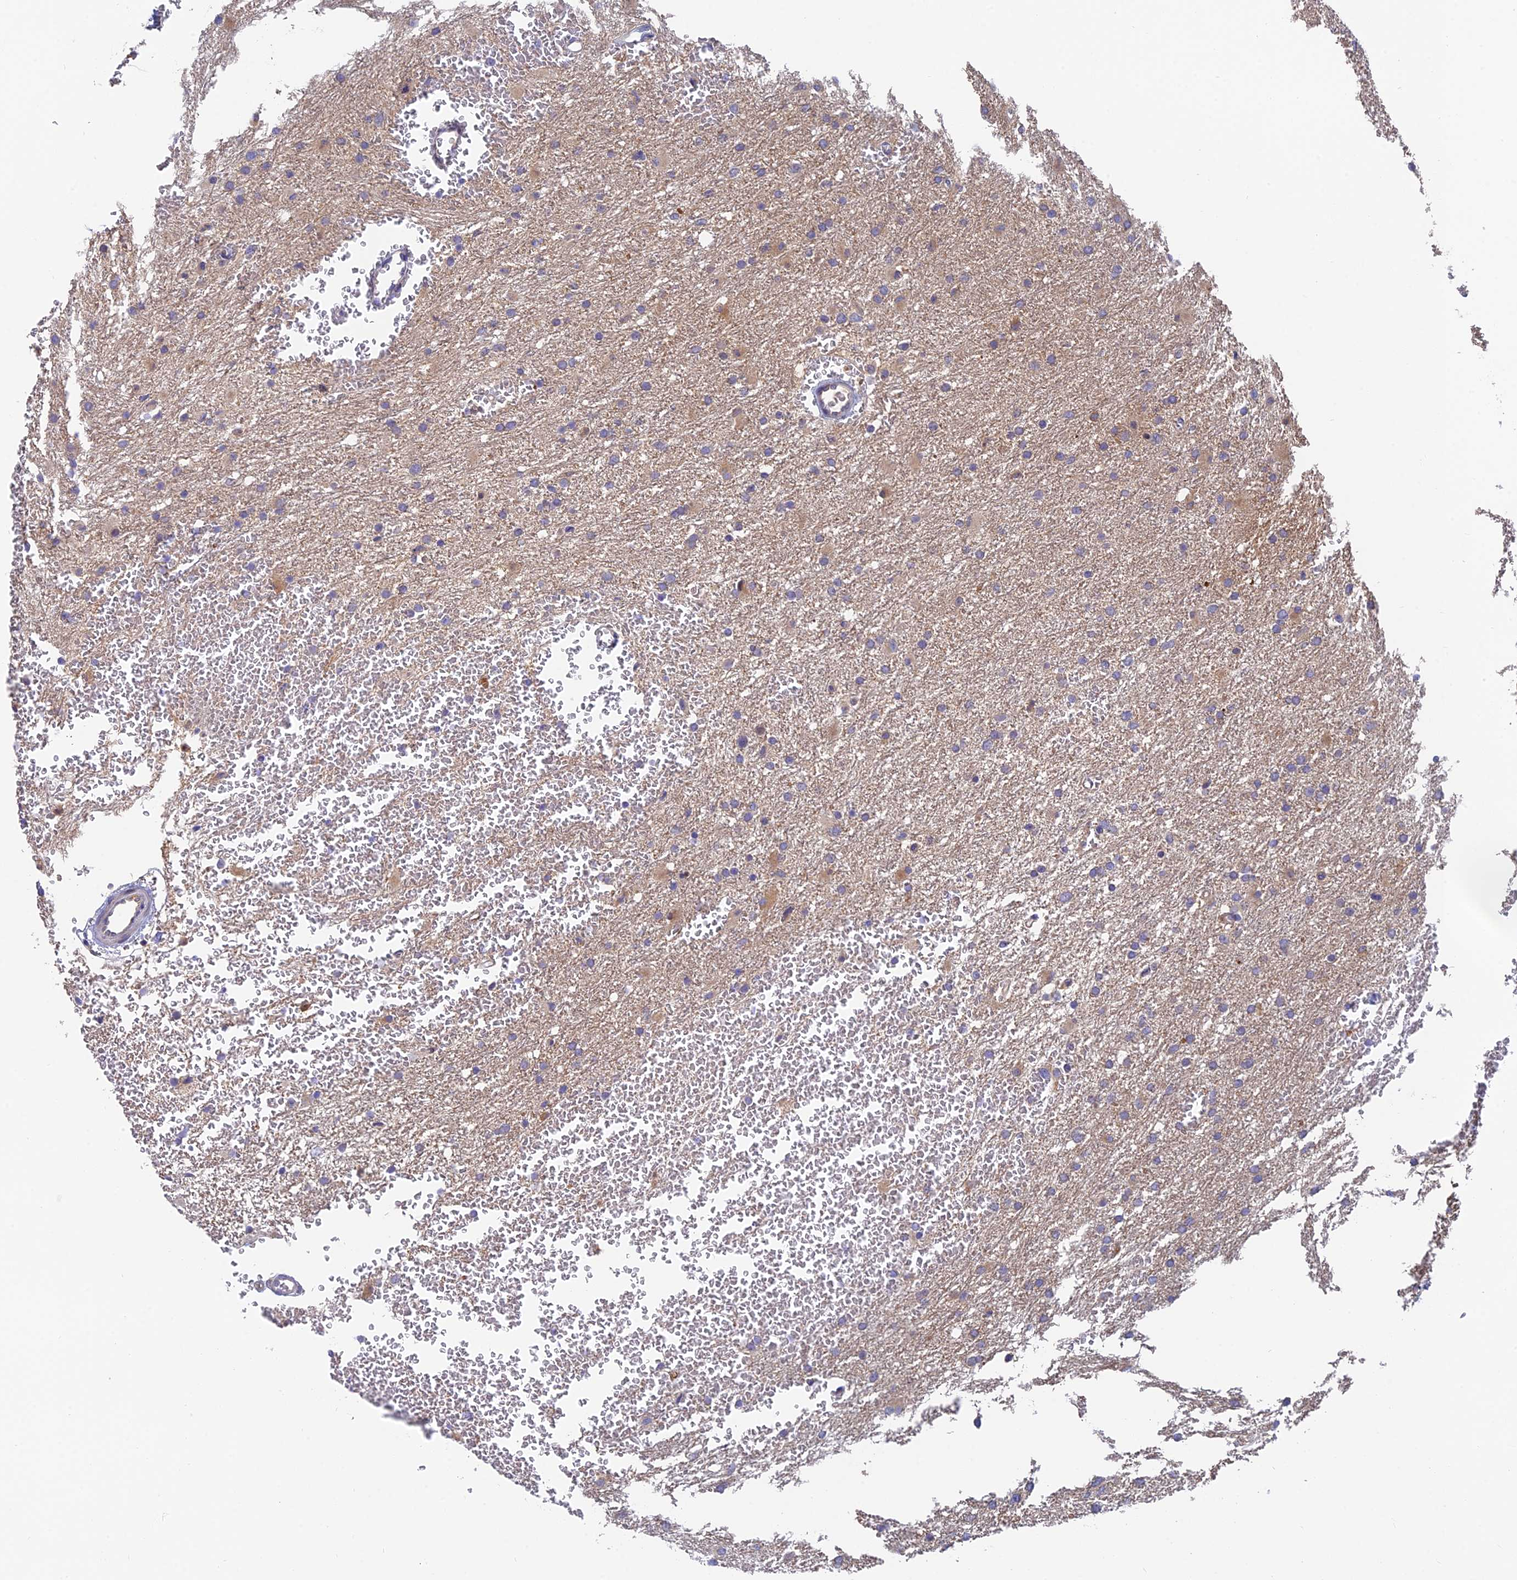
{"staining": {"intensity": "negative", "quantity": "none", "location": "none"}, "tissue": "glioma", "cell_type": "Tumor cells", "image_type": "cancer", "snomed": [{"axis": "morphology", "description": "Glioma, malignant, High grade"}, {"axis": "topography", "description": "Cerebral cortex"}], "caption": "The immunohistochemistry histopathology image has no significant positivity in tumor cells of glioma tissue.", "gene": "IPO5", "patient": {"sex": "female", "age": 36}}